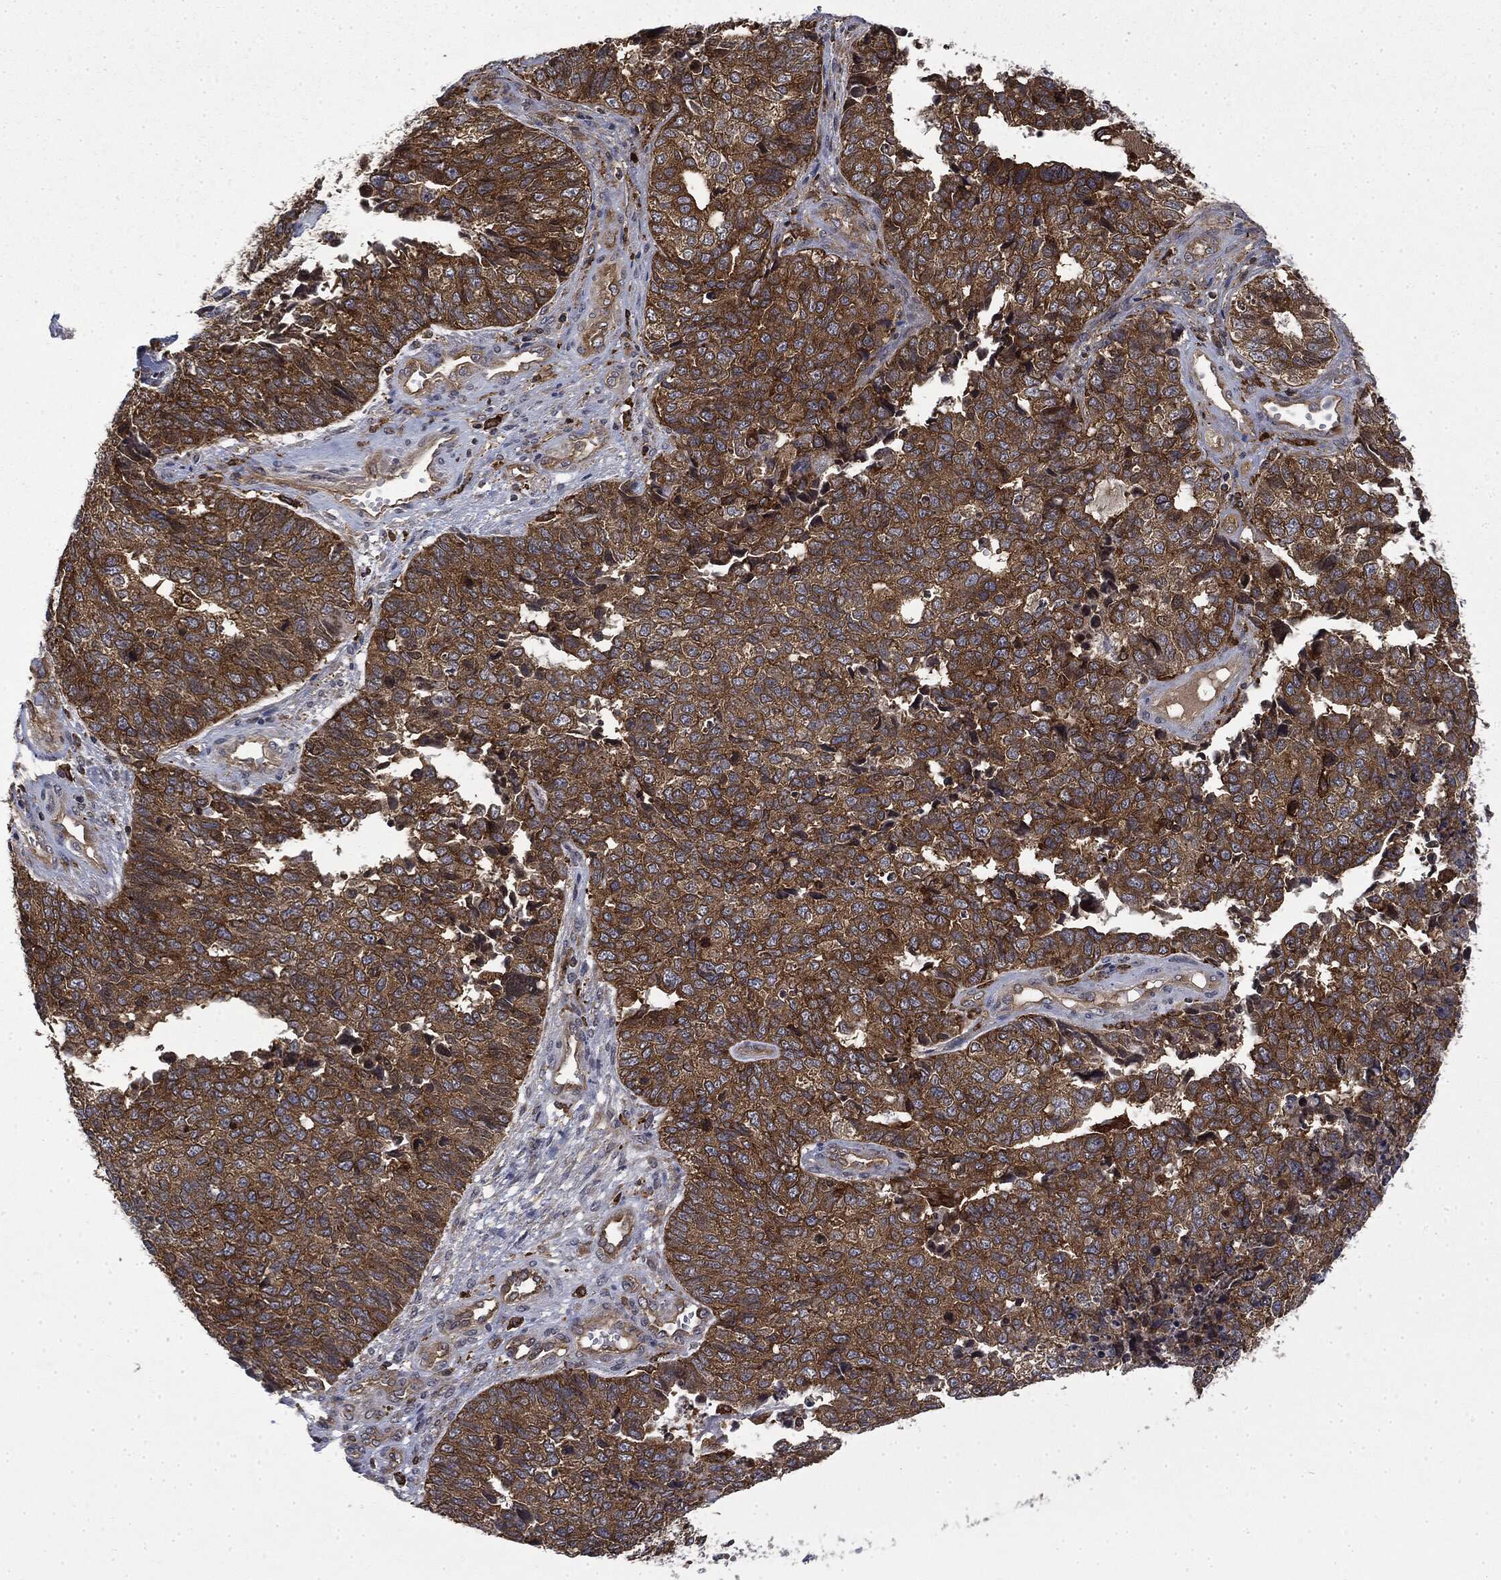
{"staining": {"intensity": "strong", "quantity": ">75%", "location": "cytoplasmic/membranous"}, "tissue": "cervical cancer", "cell_type": "Tumor cells", "image_type": "cancer", "snomed": [{"axis": "morphology", "description": "Squamous cell carcinoma, NOS"}, {"axis": "topography", "description": "Cervix"}], "caption": "DAB (3,3'-diaminobenzidine) immunohistochemical staining of human cervical cancer shows strong cytoplasmic/membranous protein positivity in approximately >75% of tumor cells.", "gene": "SNX5", "patient": {"sex": "female", "age": 63}}